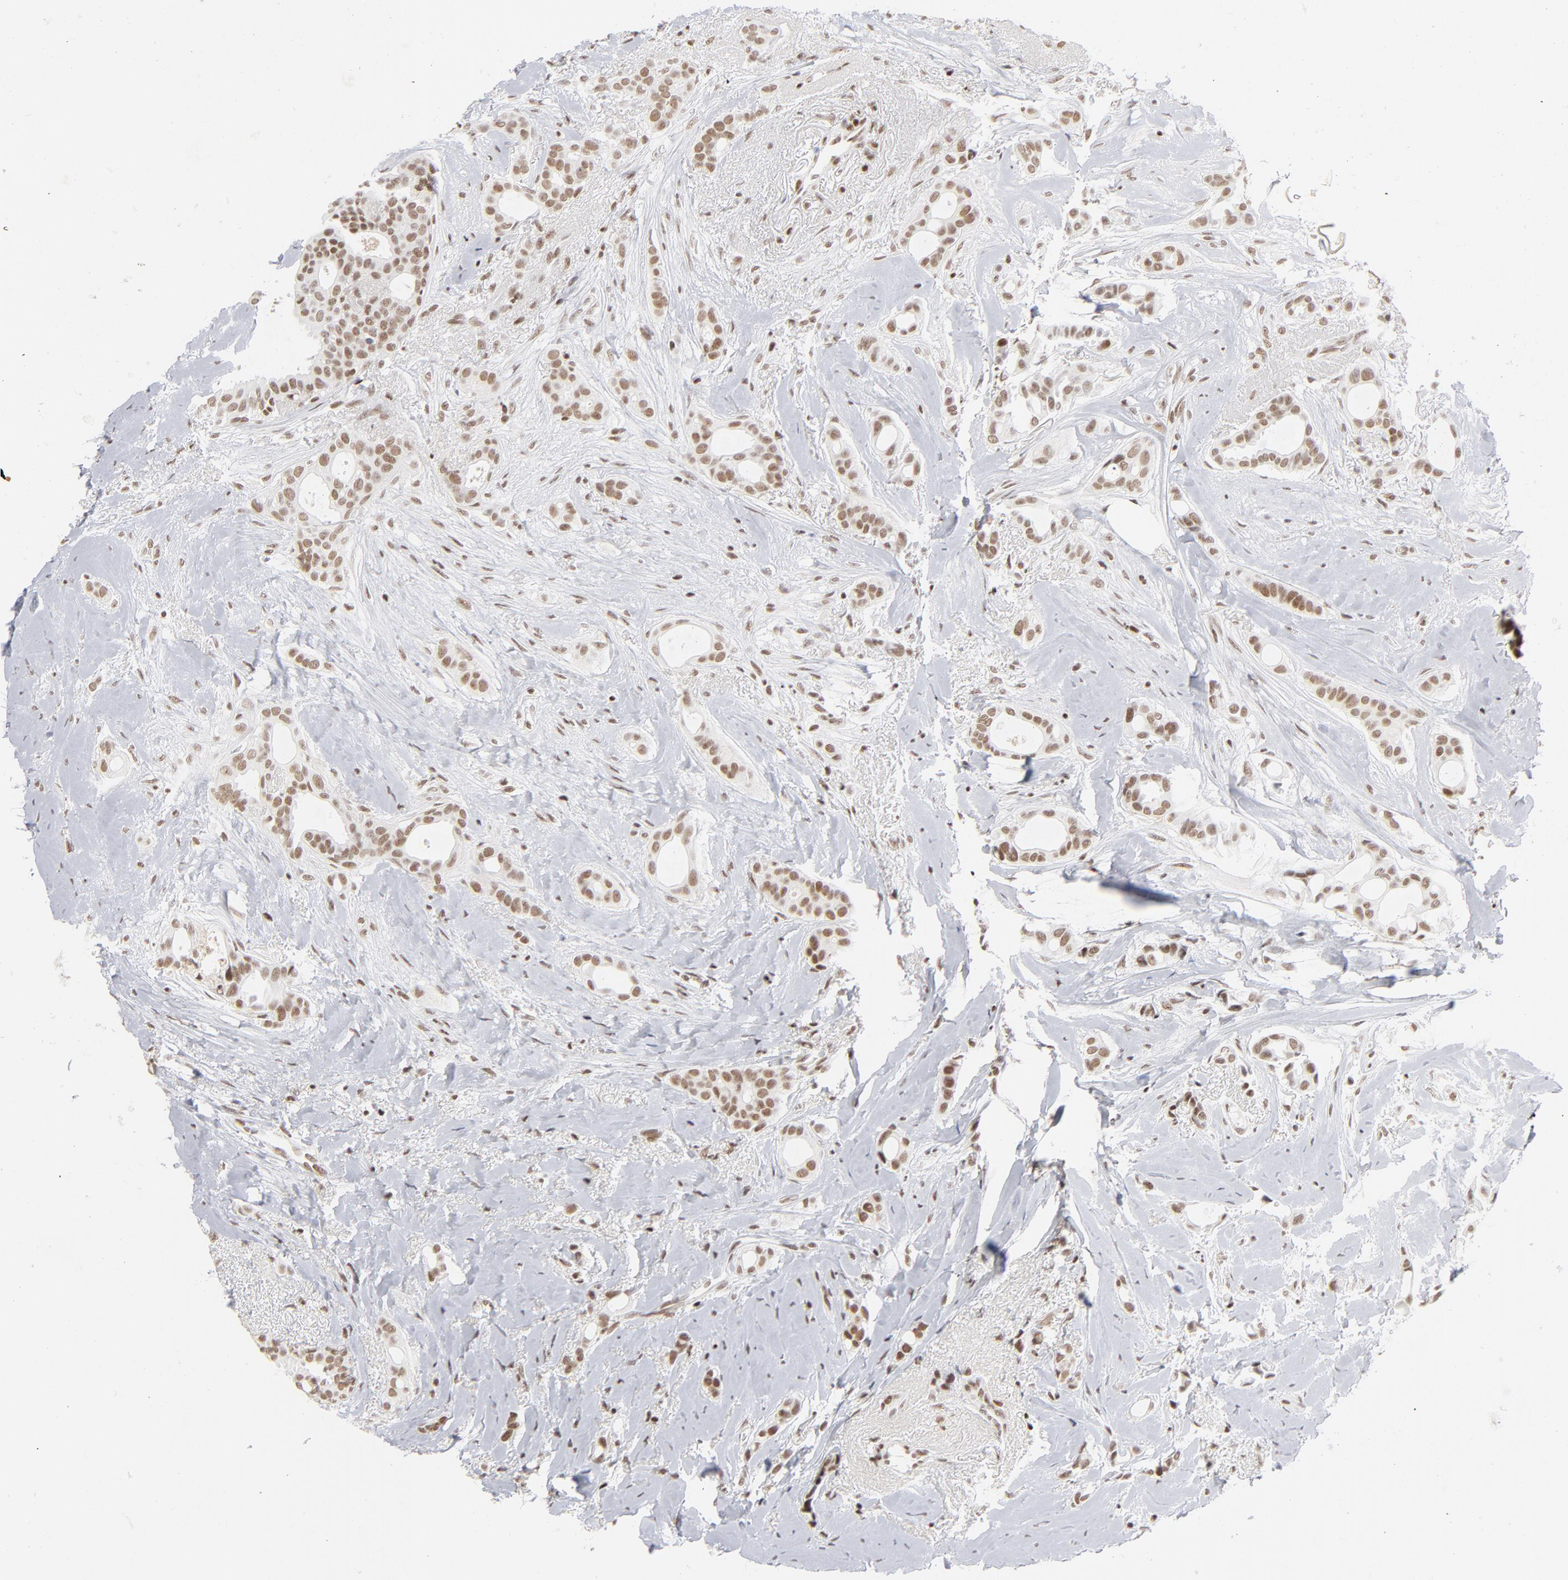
{"staining": {"intensity": "moderate", "quantity": ">75%", "location": "nuclear"}, "tissue": "breast cancer", "cell_type": "Tumor cells", "image_type": "cancer", "snomed": [{"axis": "morphology", "description": "Duct carcinoma"}, {"axis": "topography", "description": "Breast"}], "caption": "Protein staining of breast cancer tissue demonstrates moderate nuclear expression in approximately >75% of tumor cells.", "gene": "ZNF143", "patient": {"sex": "female", "age": 54}}